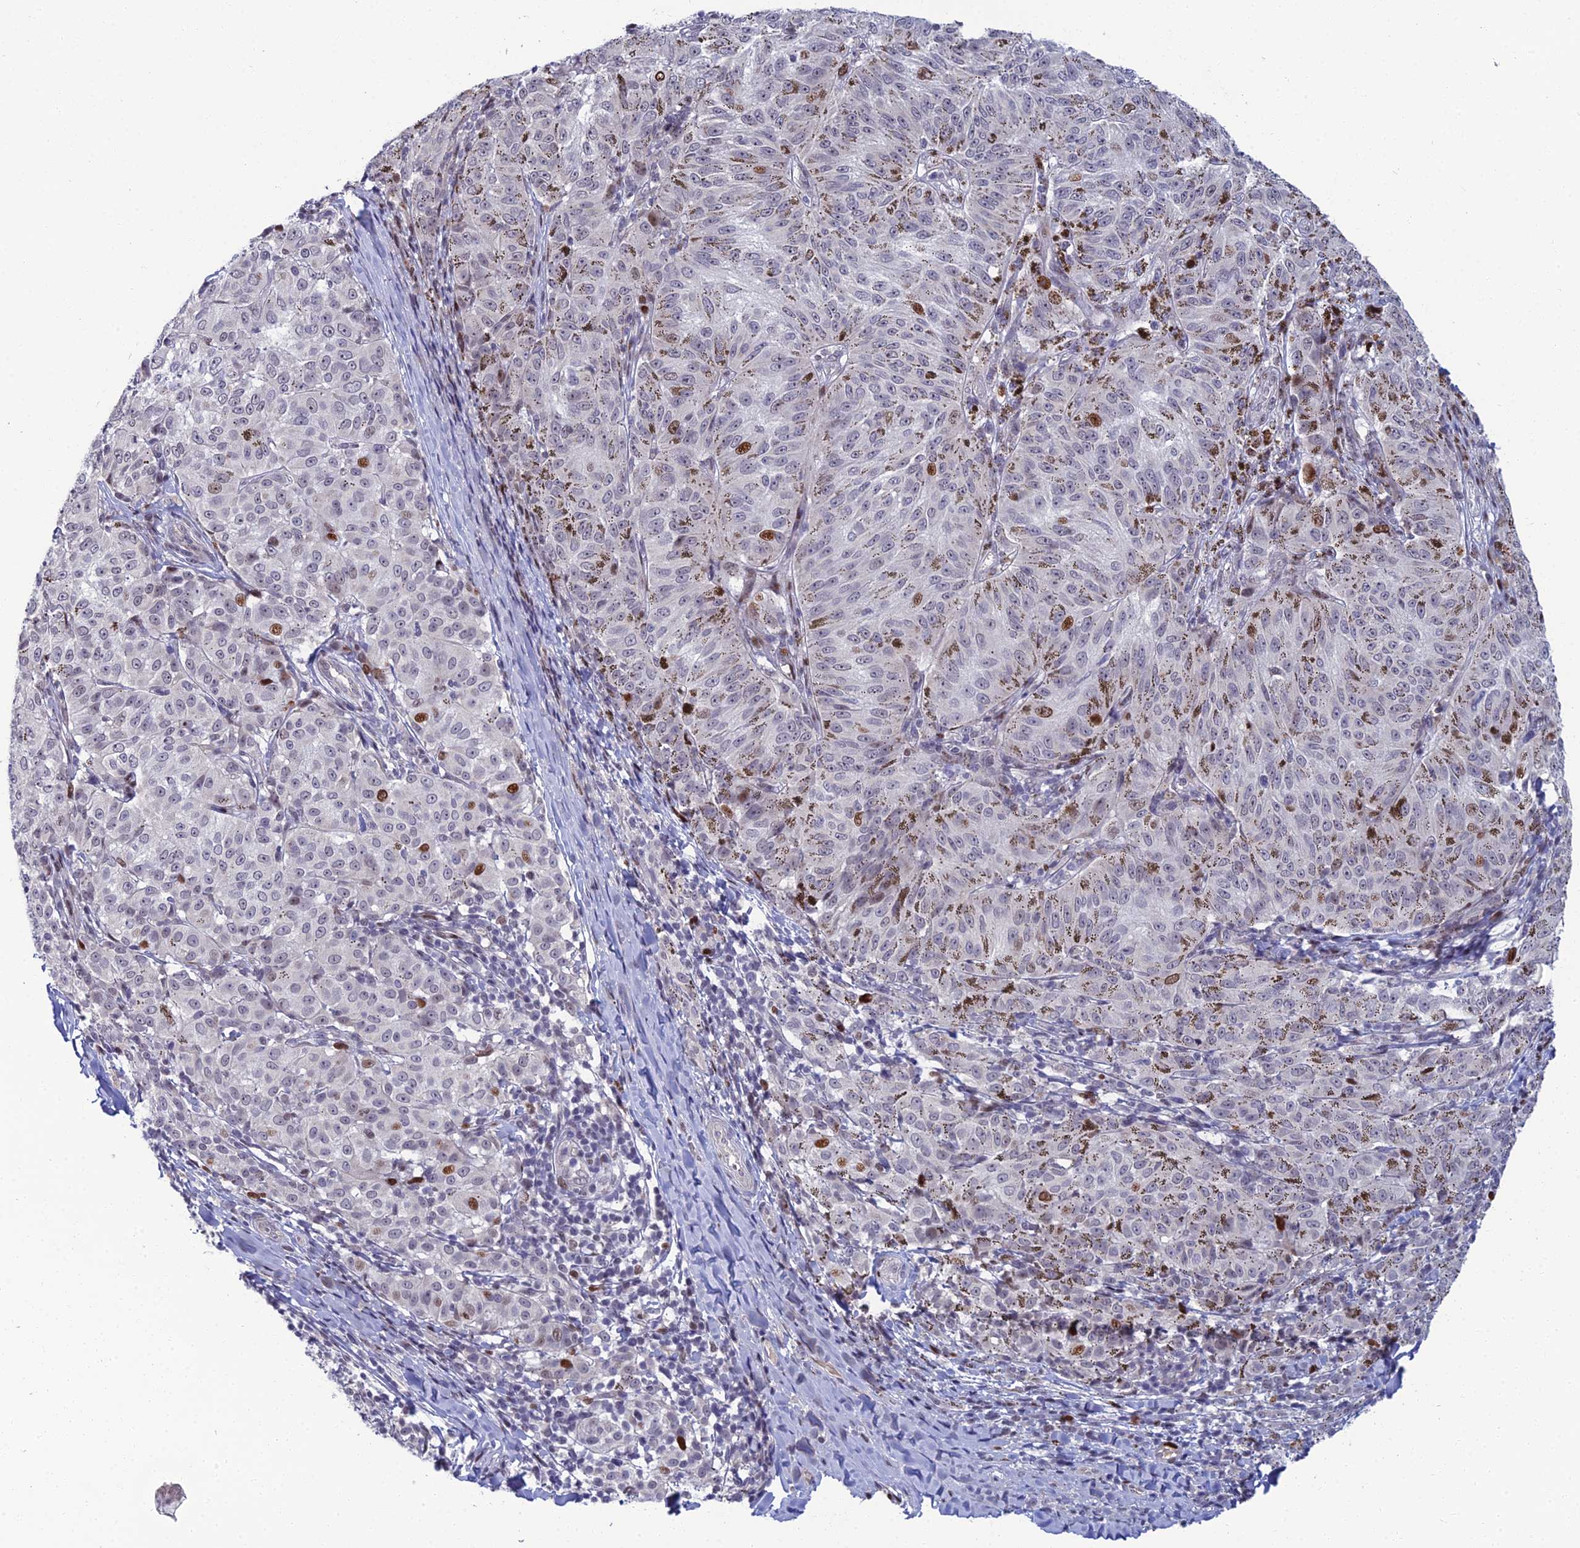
{"staining": {"intensity": "moderate", "quantity": "<25%", "location": "nuclear"}, "tissue": "melanoma", "cell_type": "Tumor cells", "image_type": "cancer", "snomed": [{"axis": "morphology", "description": "Malignant melanoma, NOS"}, {"axis": "topography", "description": "Skin"}], "caption": "Protein expression analysis of human malignant melanoma reveals moderate nuclear positivity in about <25% of tumor cells.", "gene": "TAF9B", "patient": {"sex": "female", "age": 72}}